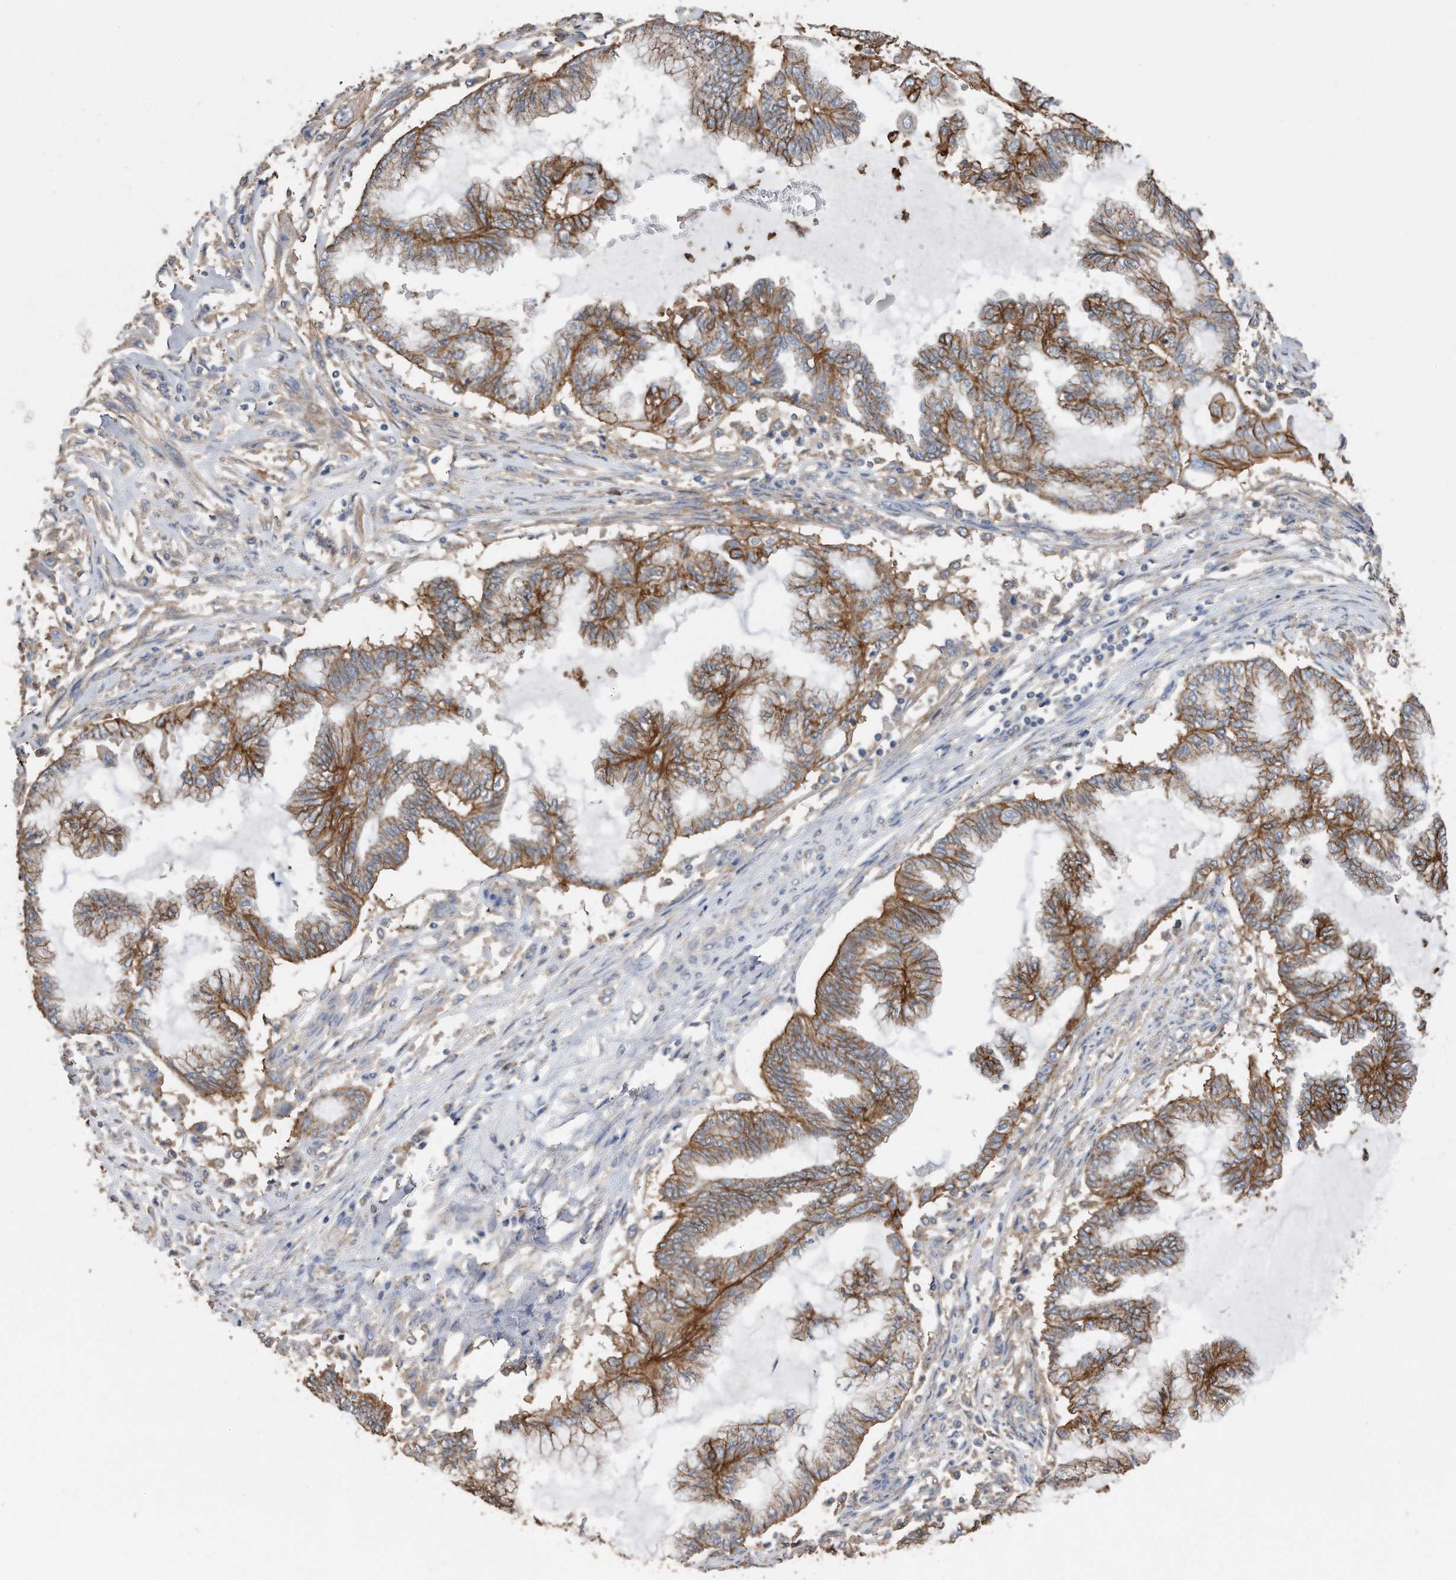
{"staining": {"intensity": "moderate", "quantity": ">75%", "location": "cytoplasmic/membranous"}, "tissue": "endometrial cancer", "cell_type": "Tumor cells", "image_type": "cancer", "snomed": [{"axis": "morphology", "description": "Adenocarcinoma, NOS"}, {"axis": "topography", "description": "Endometrium"}], "caption": "Brown immunohistochemical staining in endometrial adenocarcinoma displays moderate cytoplasmic/membranous positivity in approximately >75% of tumor cells.", "gene": "CDCP1", "patient": {"sex": "female", "age": 86}}